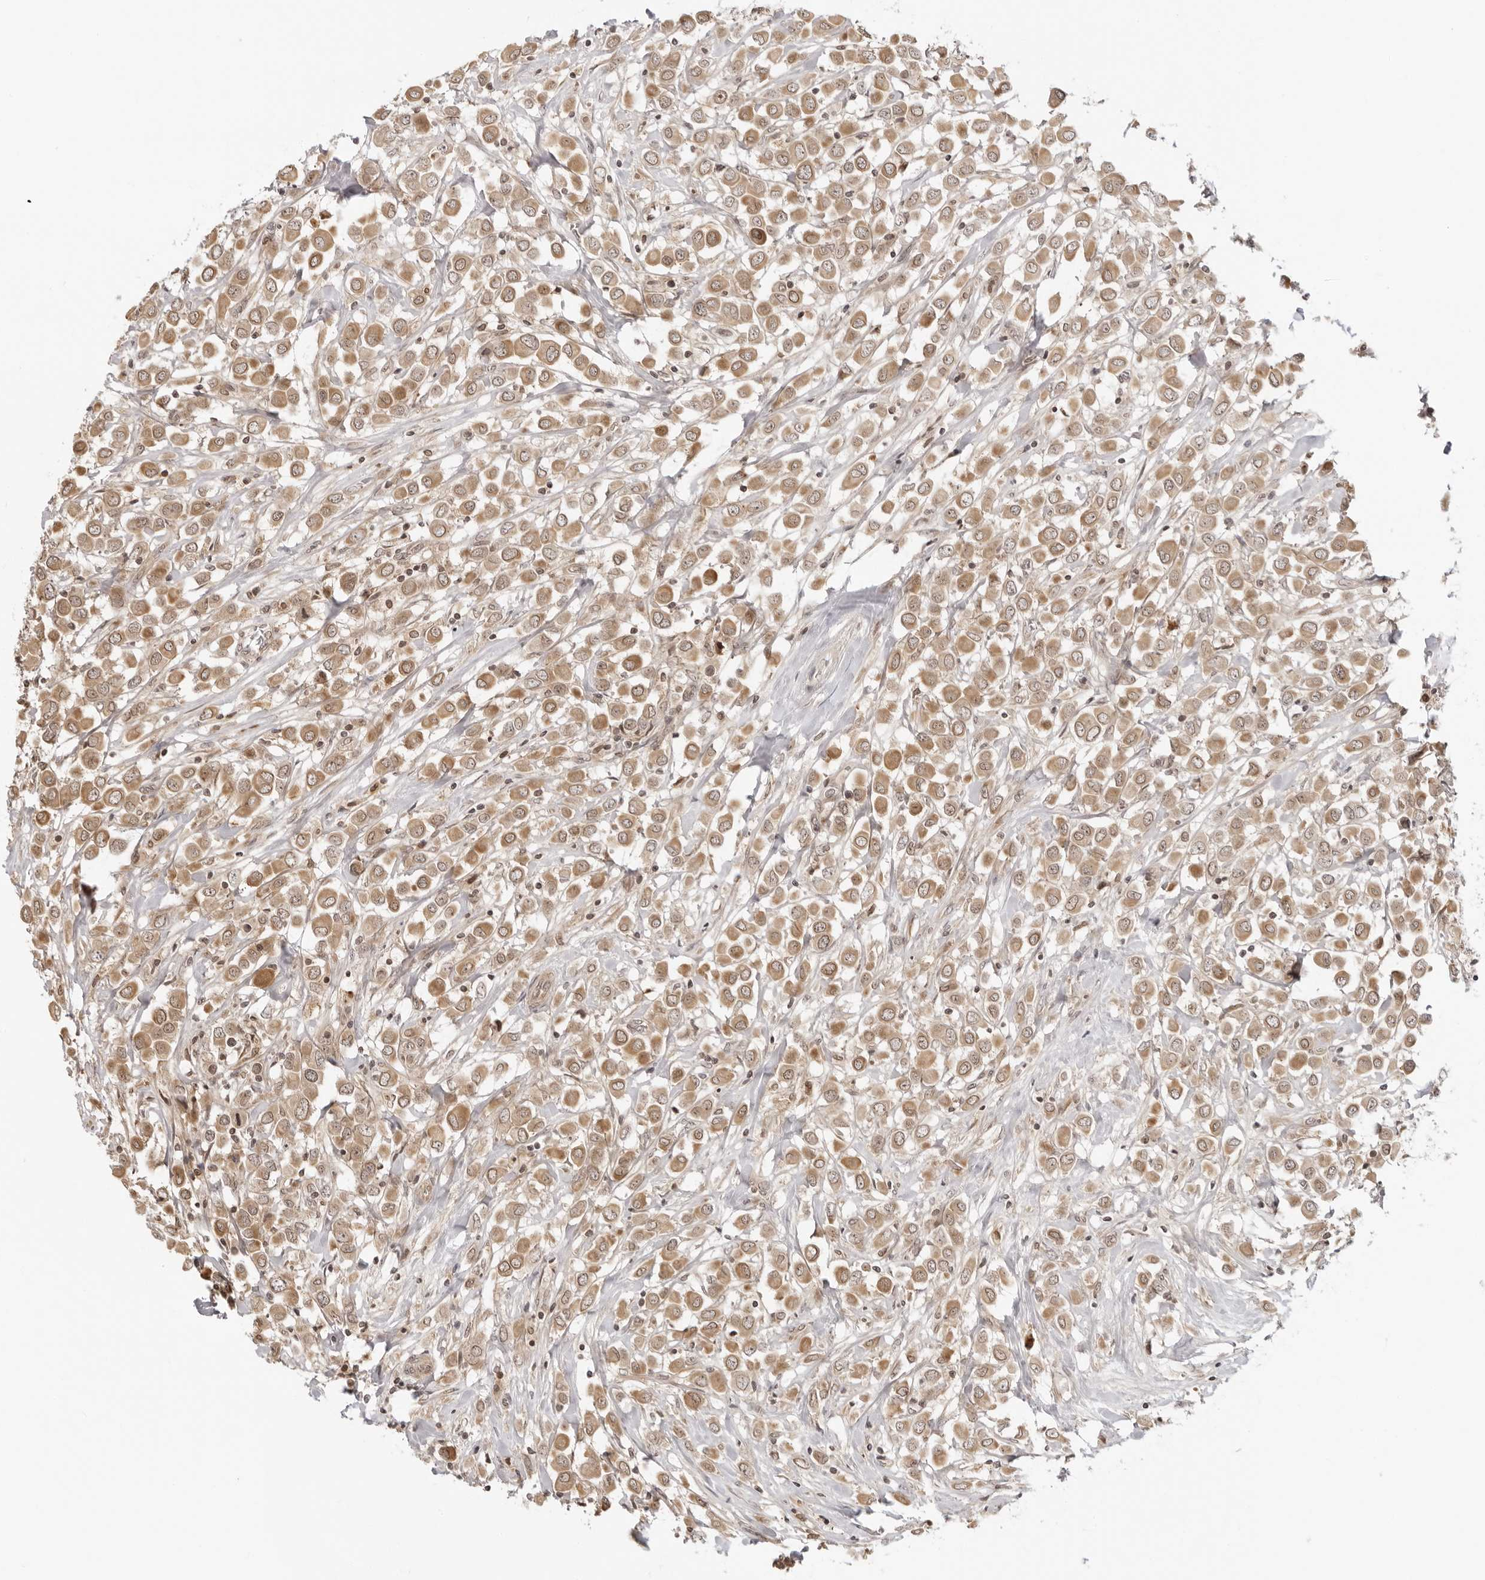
{"staining": {"intensity": "moderate", "quantity": ">75%", "location": "cytoplasmic/membranous"}, "tissue": "breast cancer", "cell_type": "Tumor cells", "image_type": "cancer", "snomed": [{"axis": "morphology", "description": "Duct carcinoma"}, {"axis": "topography", "description": "Breast"}], "caption": "Breast cancer (infiltrating ductal carcinoma) stained with a protein marker demonstrates moderate staining in tumor cells.", "gene": "PRRC2C", "patient": {"sex": "female", "age": 61}}